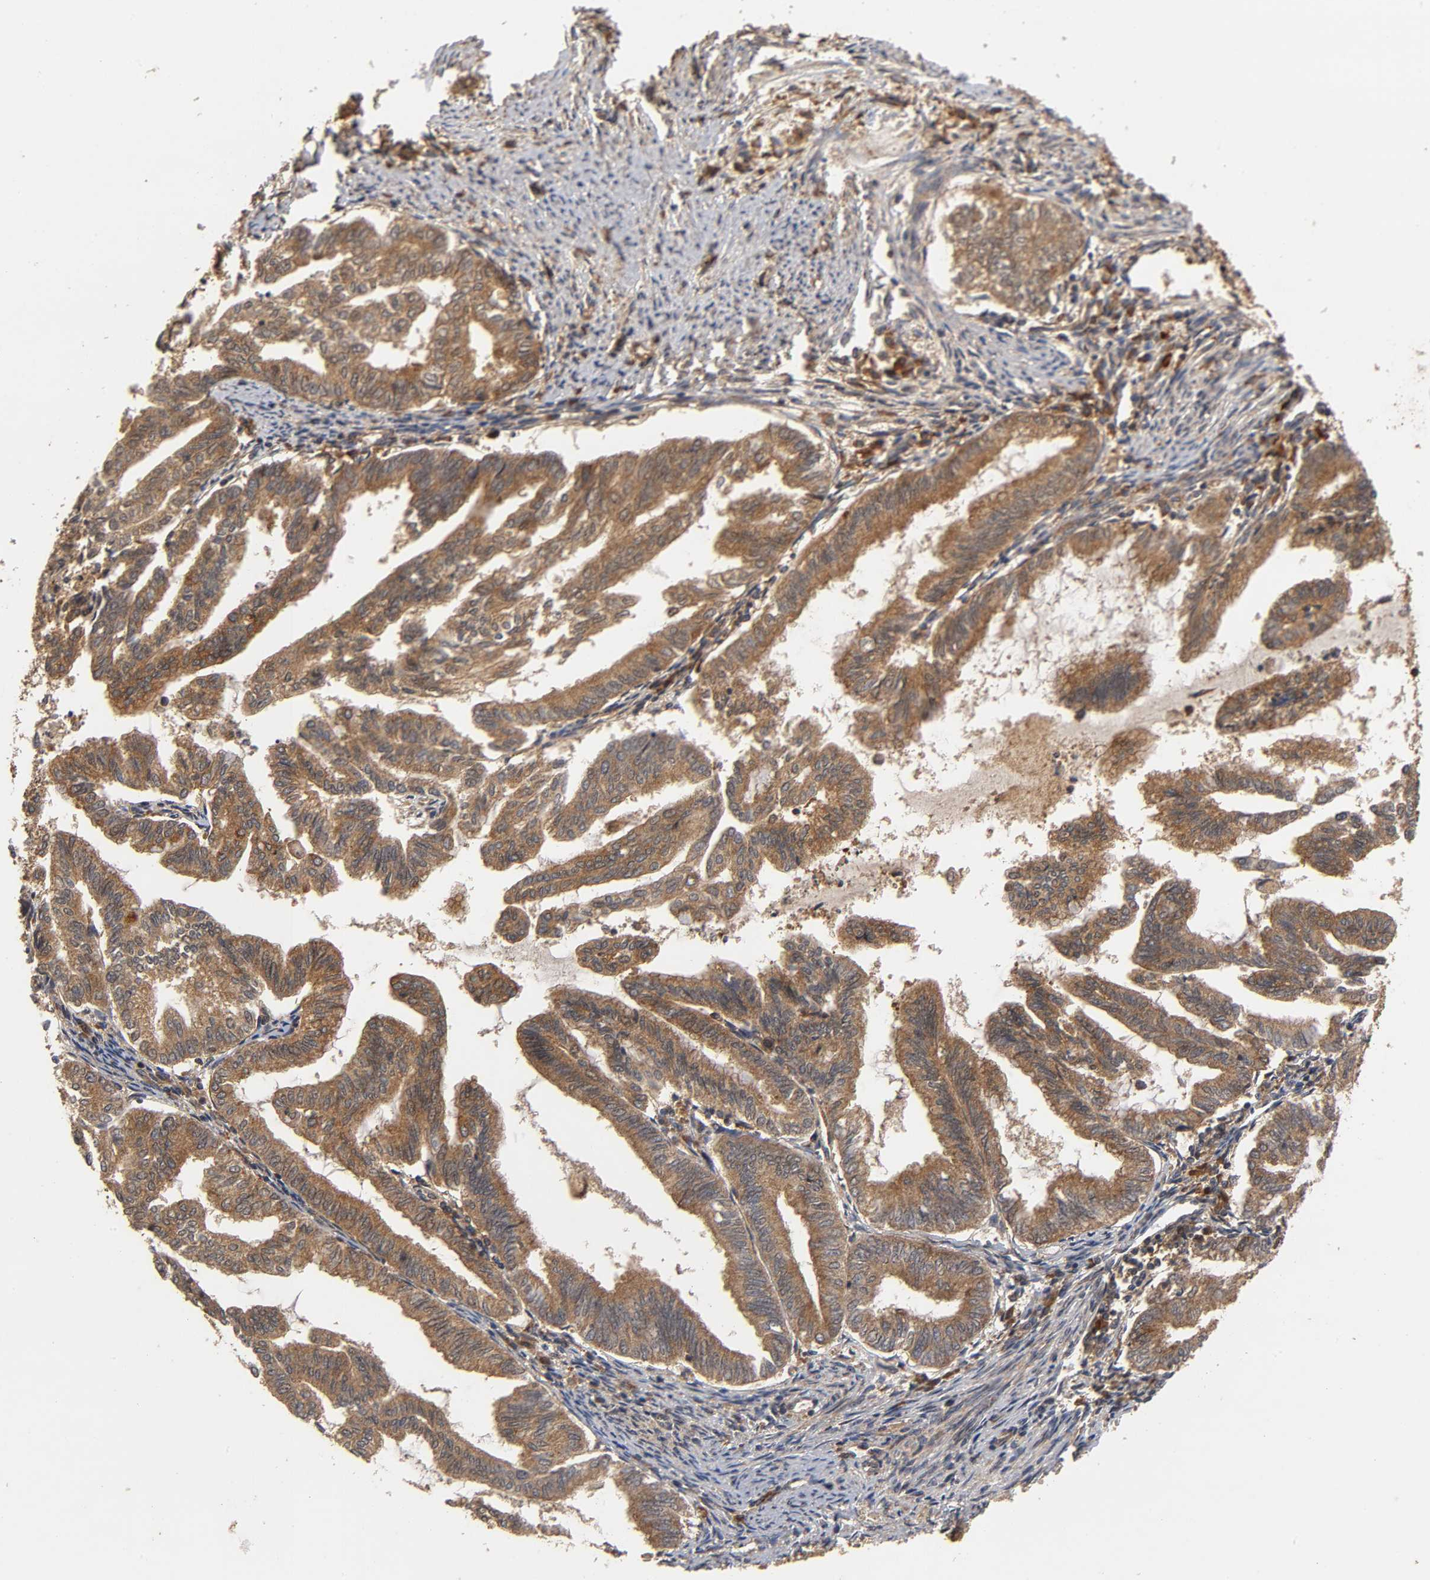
{"staining": {"intensity": "strong", "quantity": ">75%", "location": "cytoplasmic/membranous"}, "tissue": "endometrial cancer", "cell_type": "Tumor cells", "image_type": "cancer", "snomed": [{"axis": "morphology", "description": "Adenocarcinoma, NOS"}, {"axis": "topography", "description": "Endometrium"}], "caption": "This photomicrograph exhibits endometrial cancer stained with immunohistochemistry (IHC) to label a protein in brown. The cytoplasmic/membranous of tumor cells show strong positivity for the protein. Nuclei are counter-stained blue.", "gene": "IKBKB", "patient": {"sex": "female", "age": 79}}